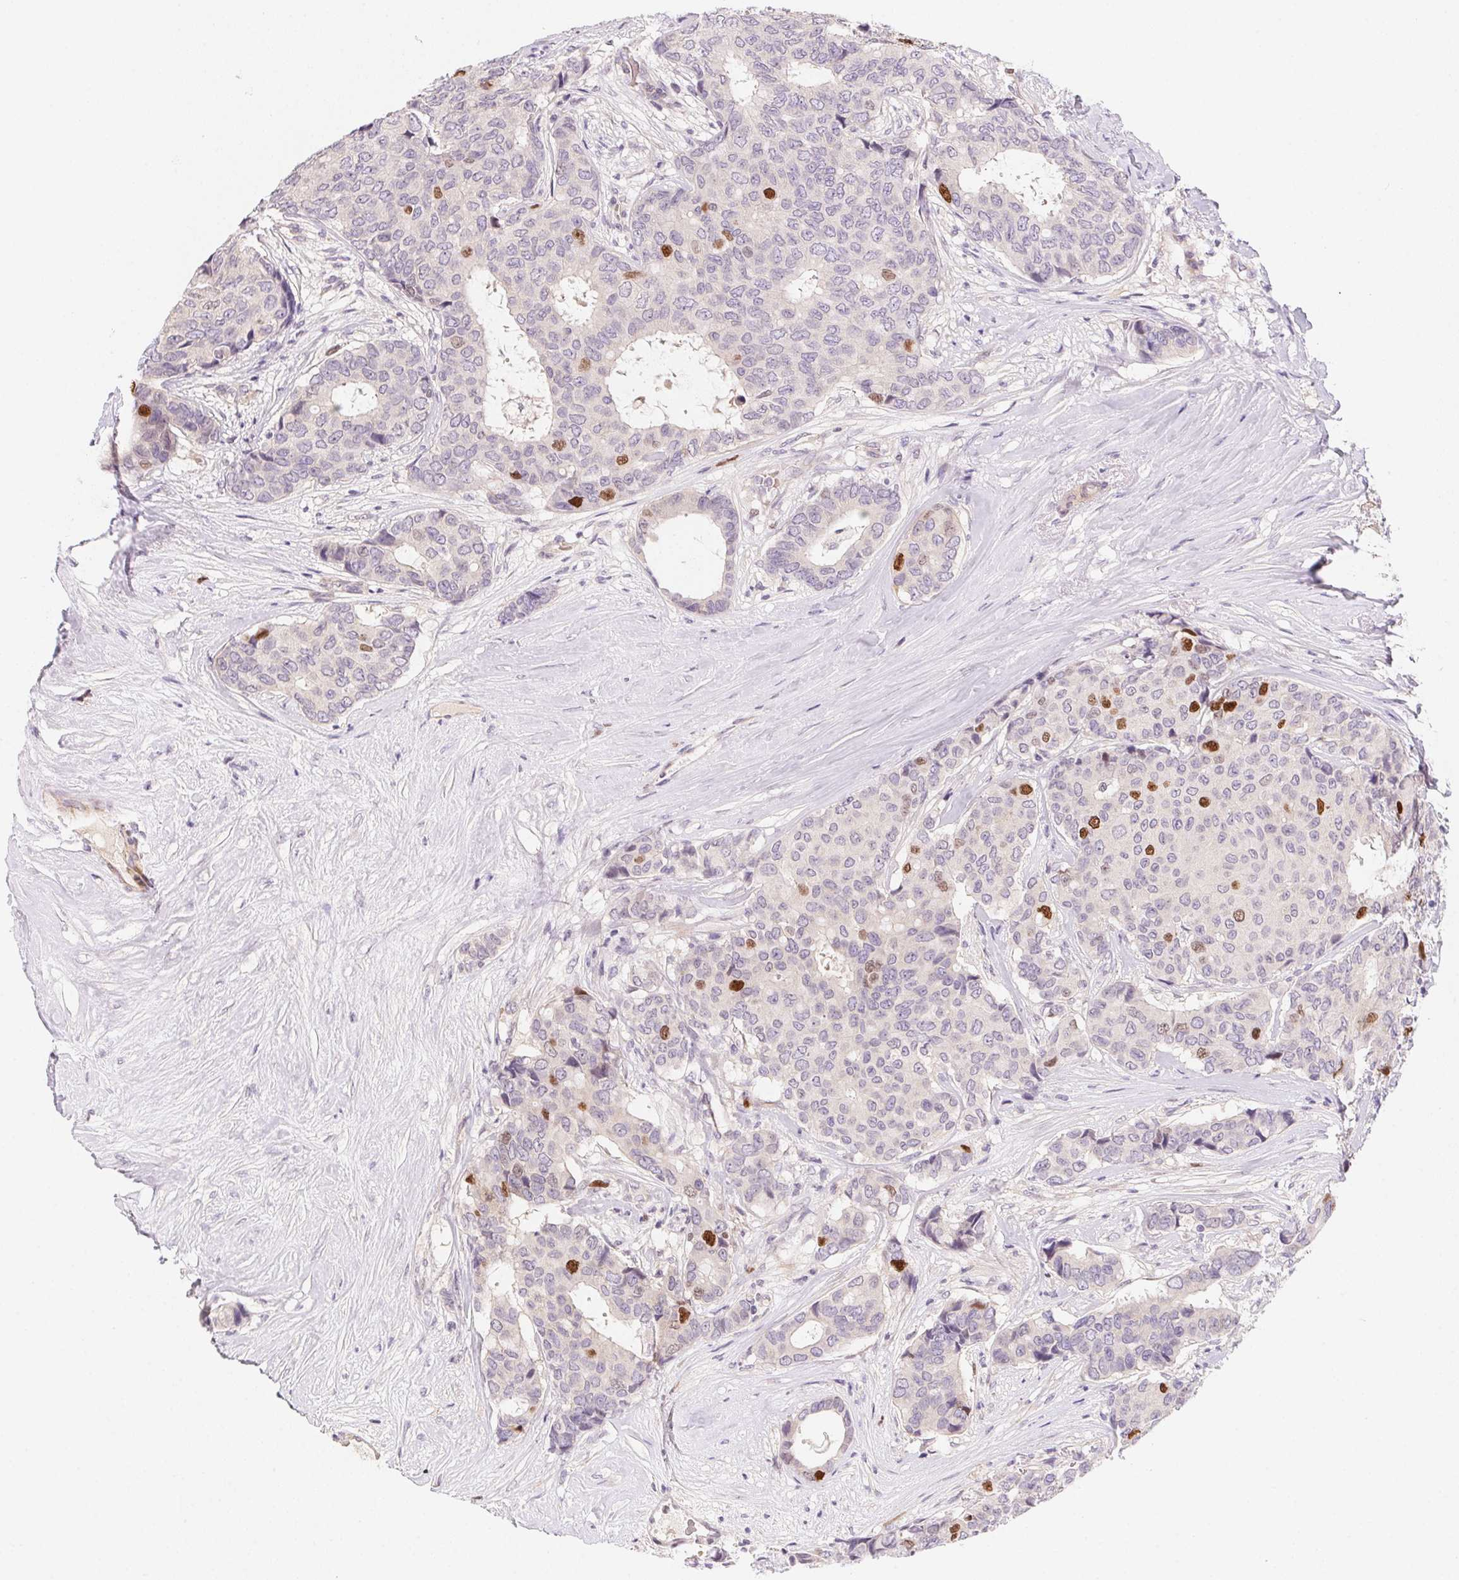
{"staining": {"intensity": "moderate", "quantity": "<25%", "location": "nuclear"}, "tissue": "breast cancer", "cell_type": "Tumor cells", "image_type": "cancer", "snomed": [{"axis": "morphology", "description": "Duct carcinoma"}, {"axis": "topography", "description": "Breast"}], "caption": "IHC micrograph of human breast cancer (invasive ductal carcinoma) stained for a protein (brown), which displays low levels of moderate nuclear staining in approximately <25% of tumor cells.", "gene": "HELLS", "patient": {"sex": "female", "age": 75}}